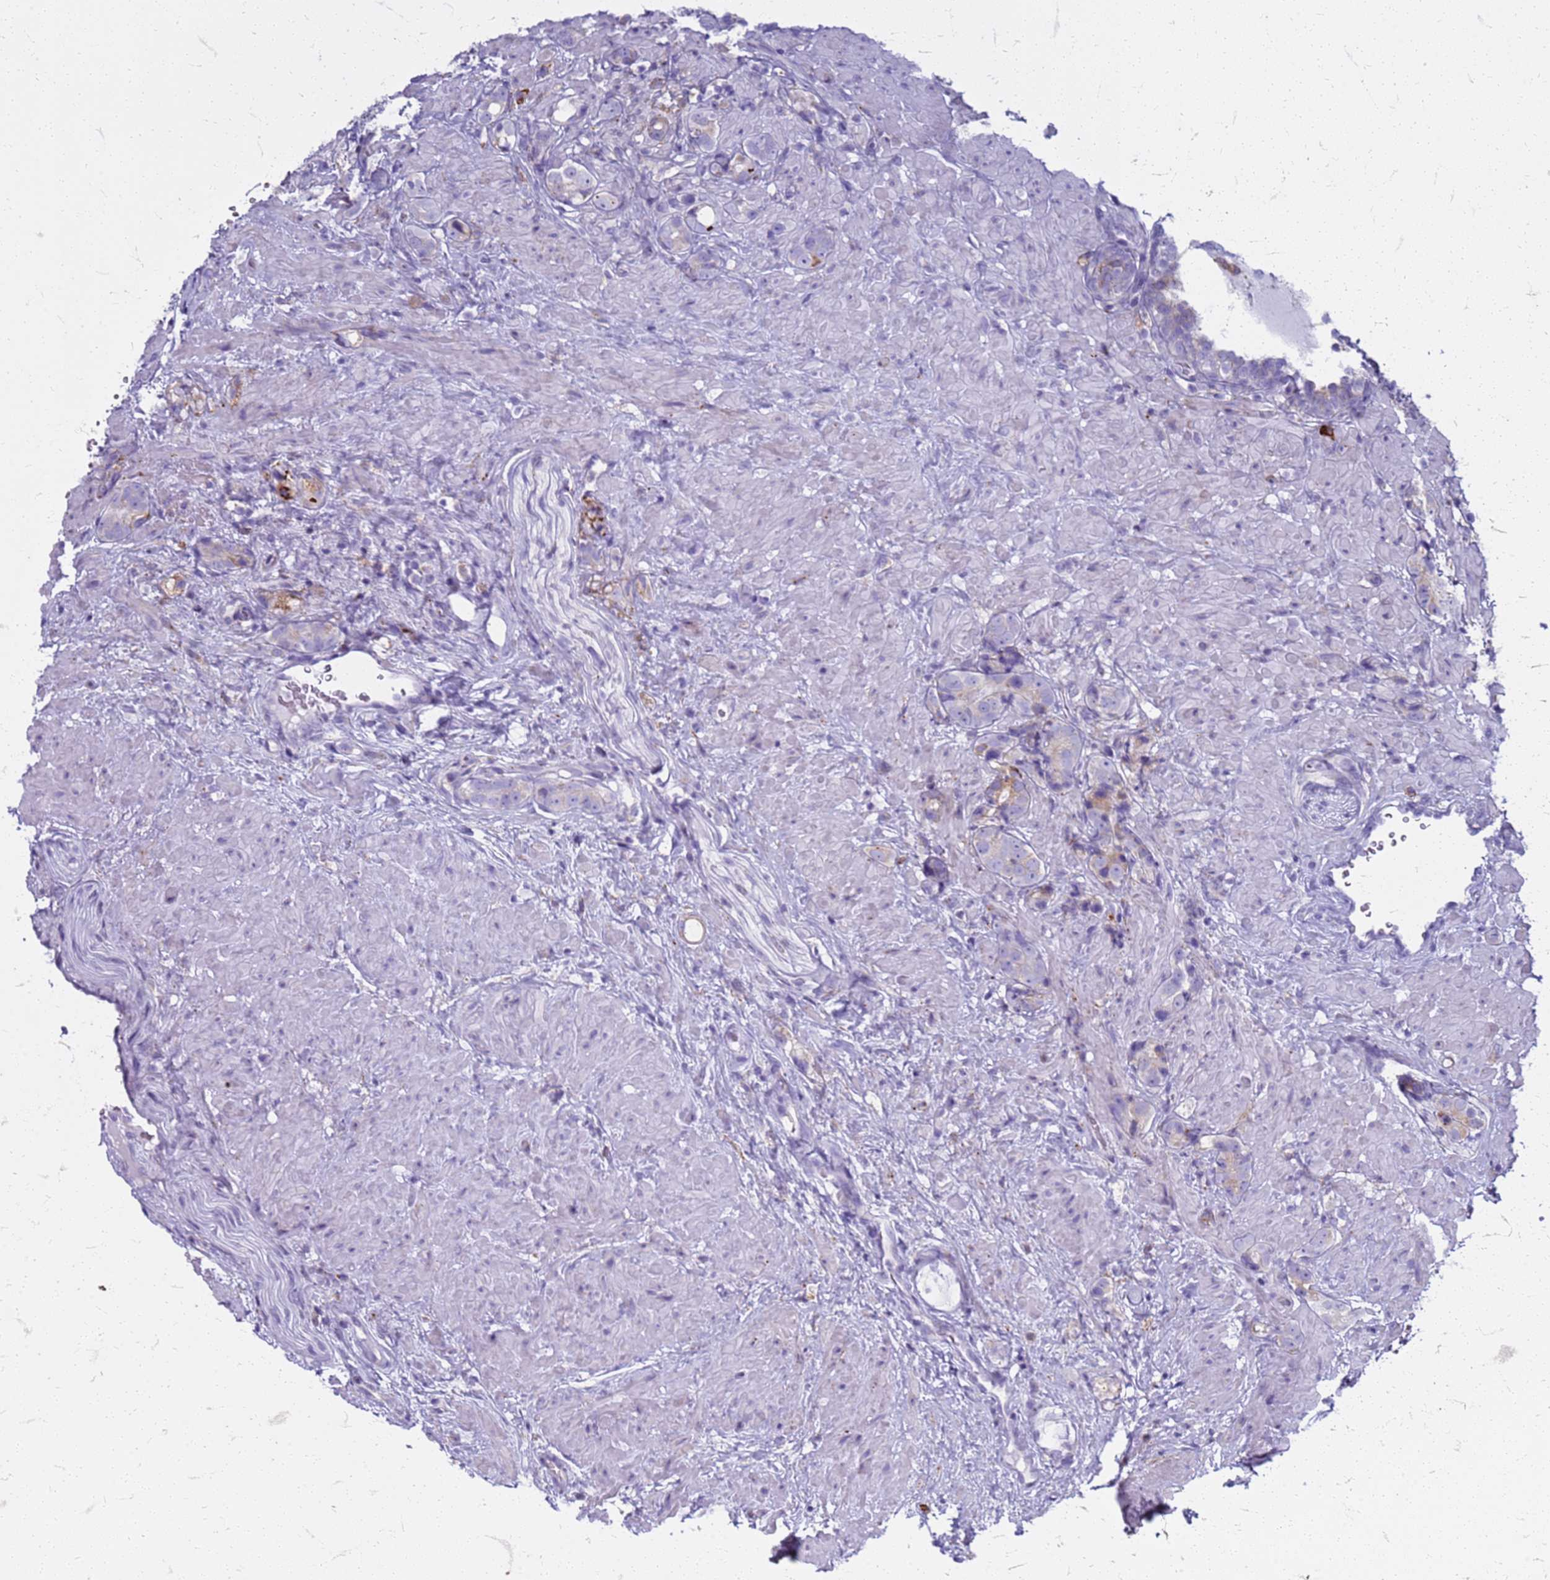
{"staining": {"intensity": "negative", "quantity": "none", "location": "none"}, "tissue": "prostate cancer", "cell_type": "Tumor cells", "image_type": "cancer", "snomed": [{"axis": "morphology", "description": "Adenocarcinoma, High grade"}, {"axis": "topography", "description": "Prostate"}], "caption": "High magnification brightfield microscopy of prostate cancer (high-grade adenocarcinoma) stained with DAB (brown) and counterstained with hematoxylin (blue): tumor cells show no significant positivity. The staining was performed using DAB to visualize the protein expression in brown, while the nuclei were stained in blue with hematoxylin (Magnification: 20x).", "gene": "PDK3", "patient": {"sex": "male", "age": 63}}